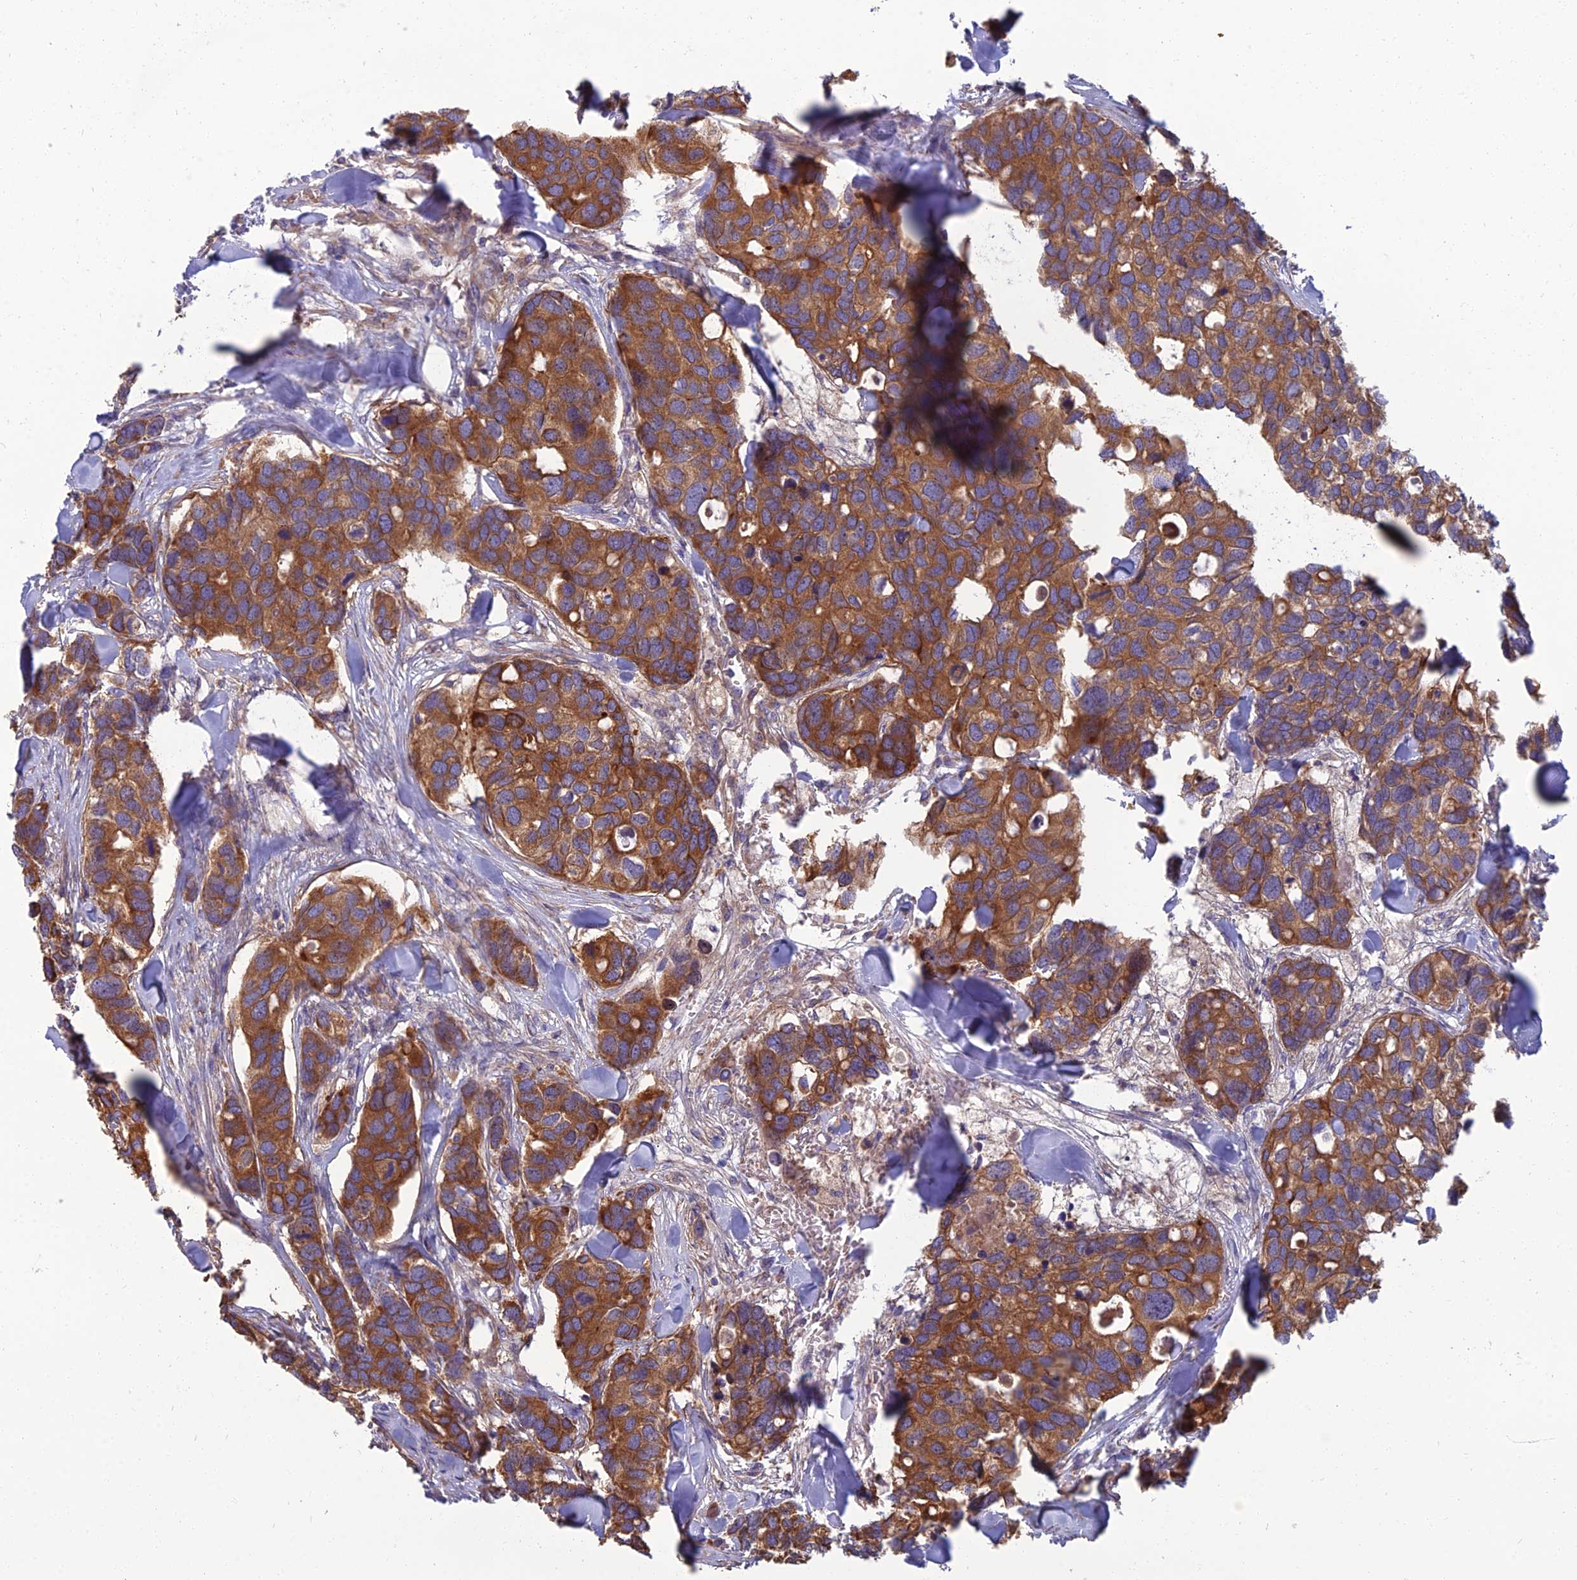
{"staining": {"intensity": "strong", "quantity": ">75%", "location": "cytoplasmic/membranous"}, "tissue": "breast cancer", "cell_type": "Tumor cells", "image_type": "cancer", "snomed": [{"axis": "morphology", "description": "Duct carcinoma"}, {"axis": "topography", "description": "Breast"}], "caption": "A high-resolution image shows IHC staining of breast cancer, which displays strong cytoplasmic/membranous positivity in about >75% of tumor cells. (DAB (3,3'-diaminobenzidine) IHC, brown staining for protein, blue staining for nuclei).", "gene": "WDR24", "patient": {"sex": "female", "age": 83}}